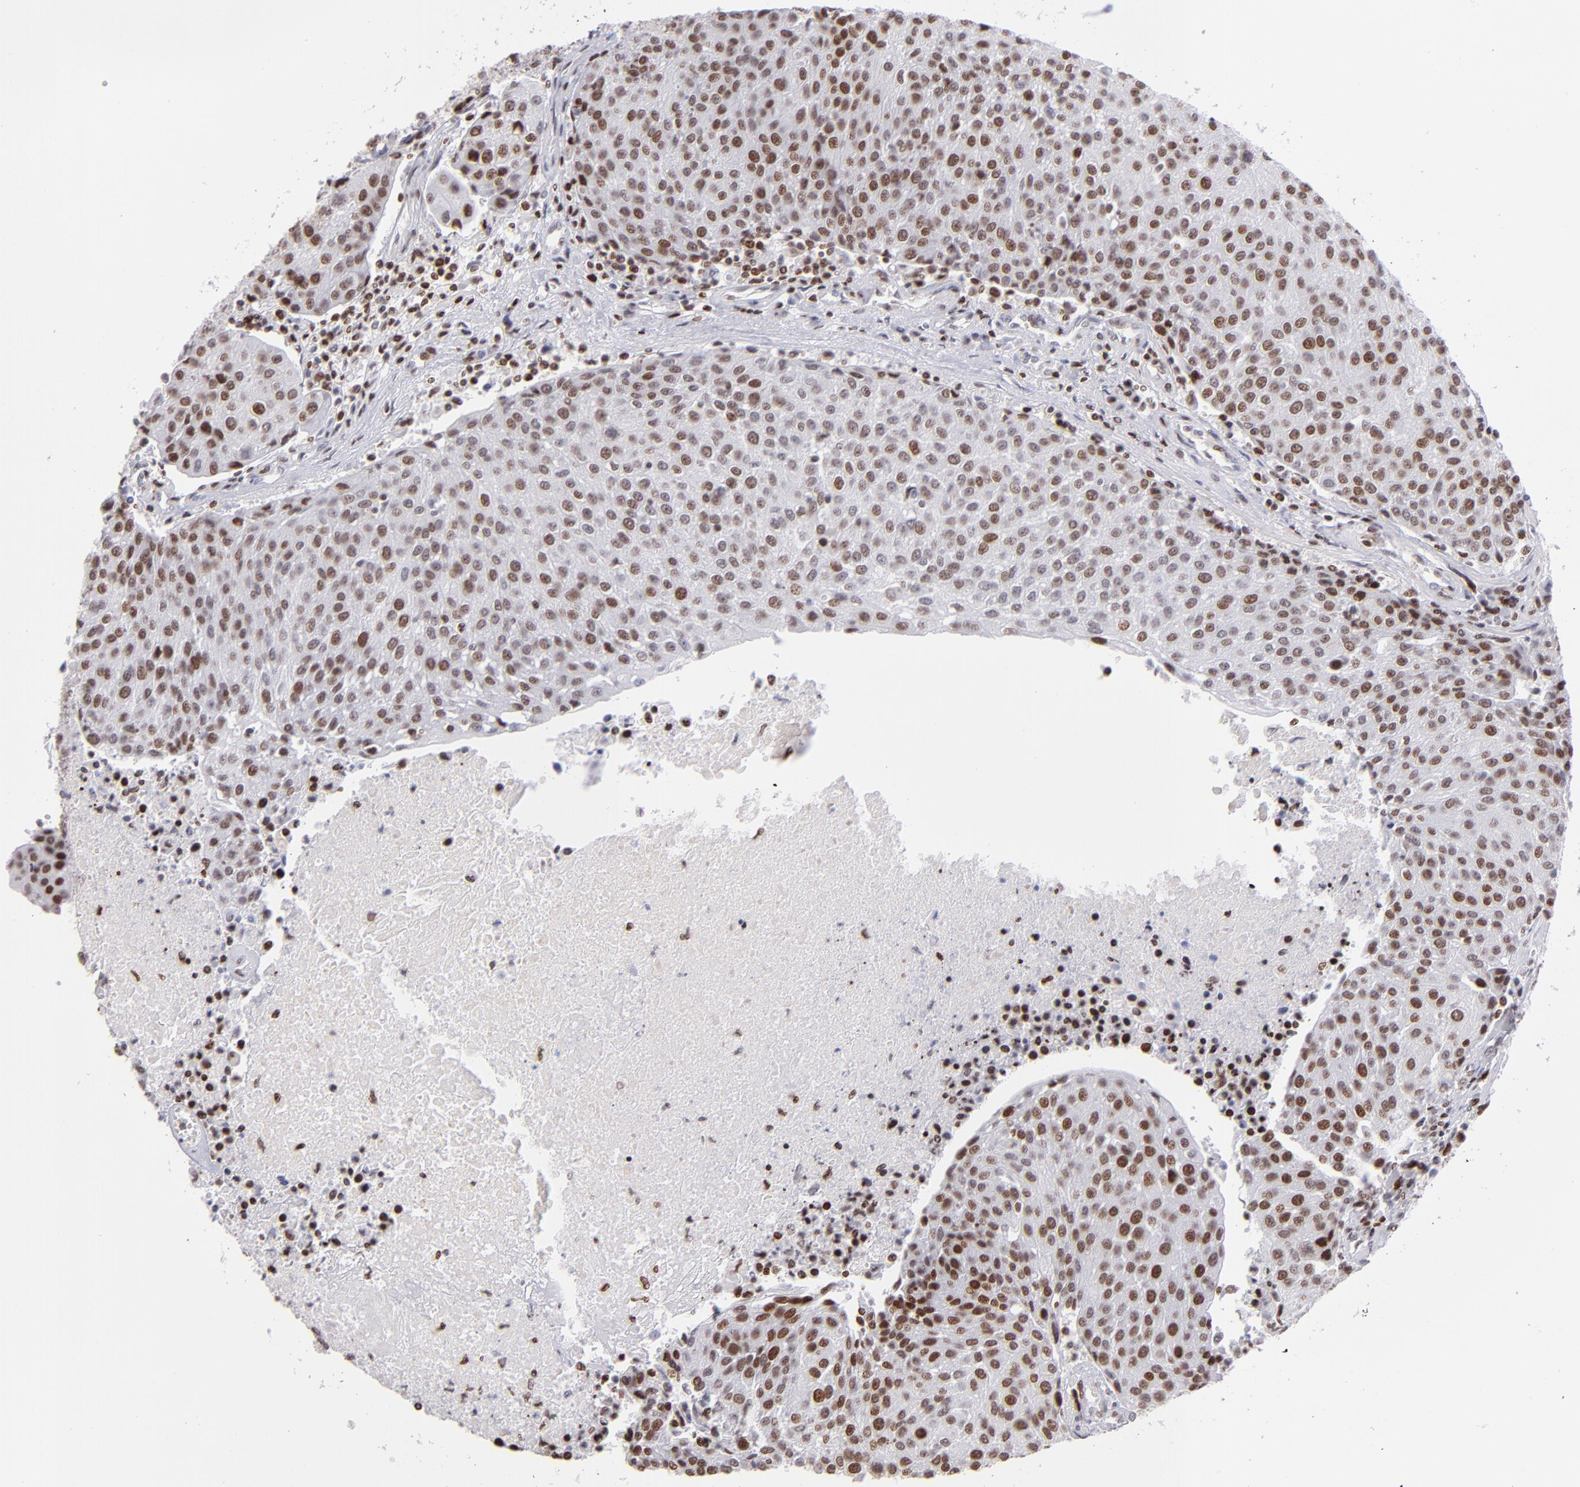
{"staining": {"intensity": "moderate", "quantity": "25%-75%", "location": "nuclear"}, "tissue": "urothelial cancer", "cell_type": "Tumor cells", "image_type": "cancer", "snomed": [{"axis": "morphology", "description": "Urothelial carcinoma, High grade"}, {"axis": "topography", "description": "Urinary bladder"}], "caption": "High-grade urothelial carcinoma stained for a protein (brown) shows moderate nuclear positive expression in about 25%-75% of tumor cells.", "gene": "POLA1", "patient": {"sex": "female", "age": 85}}